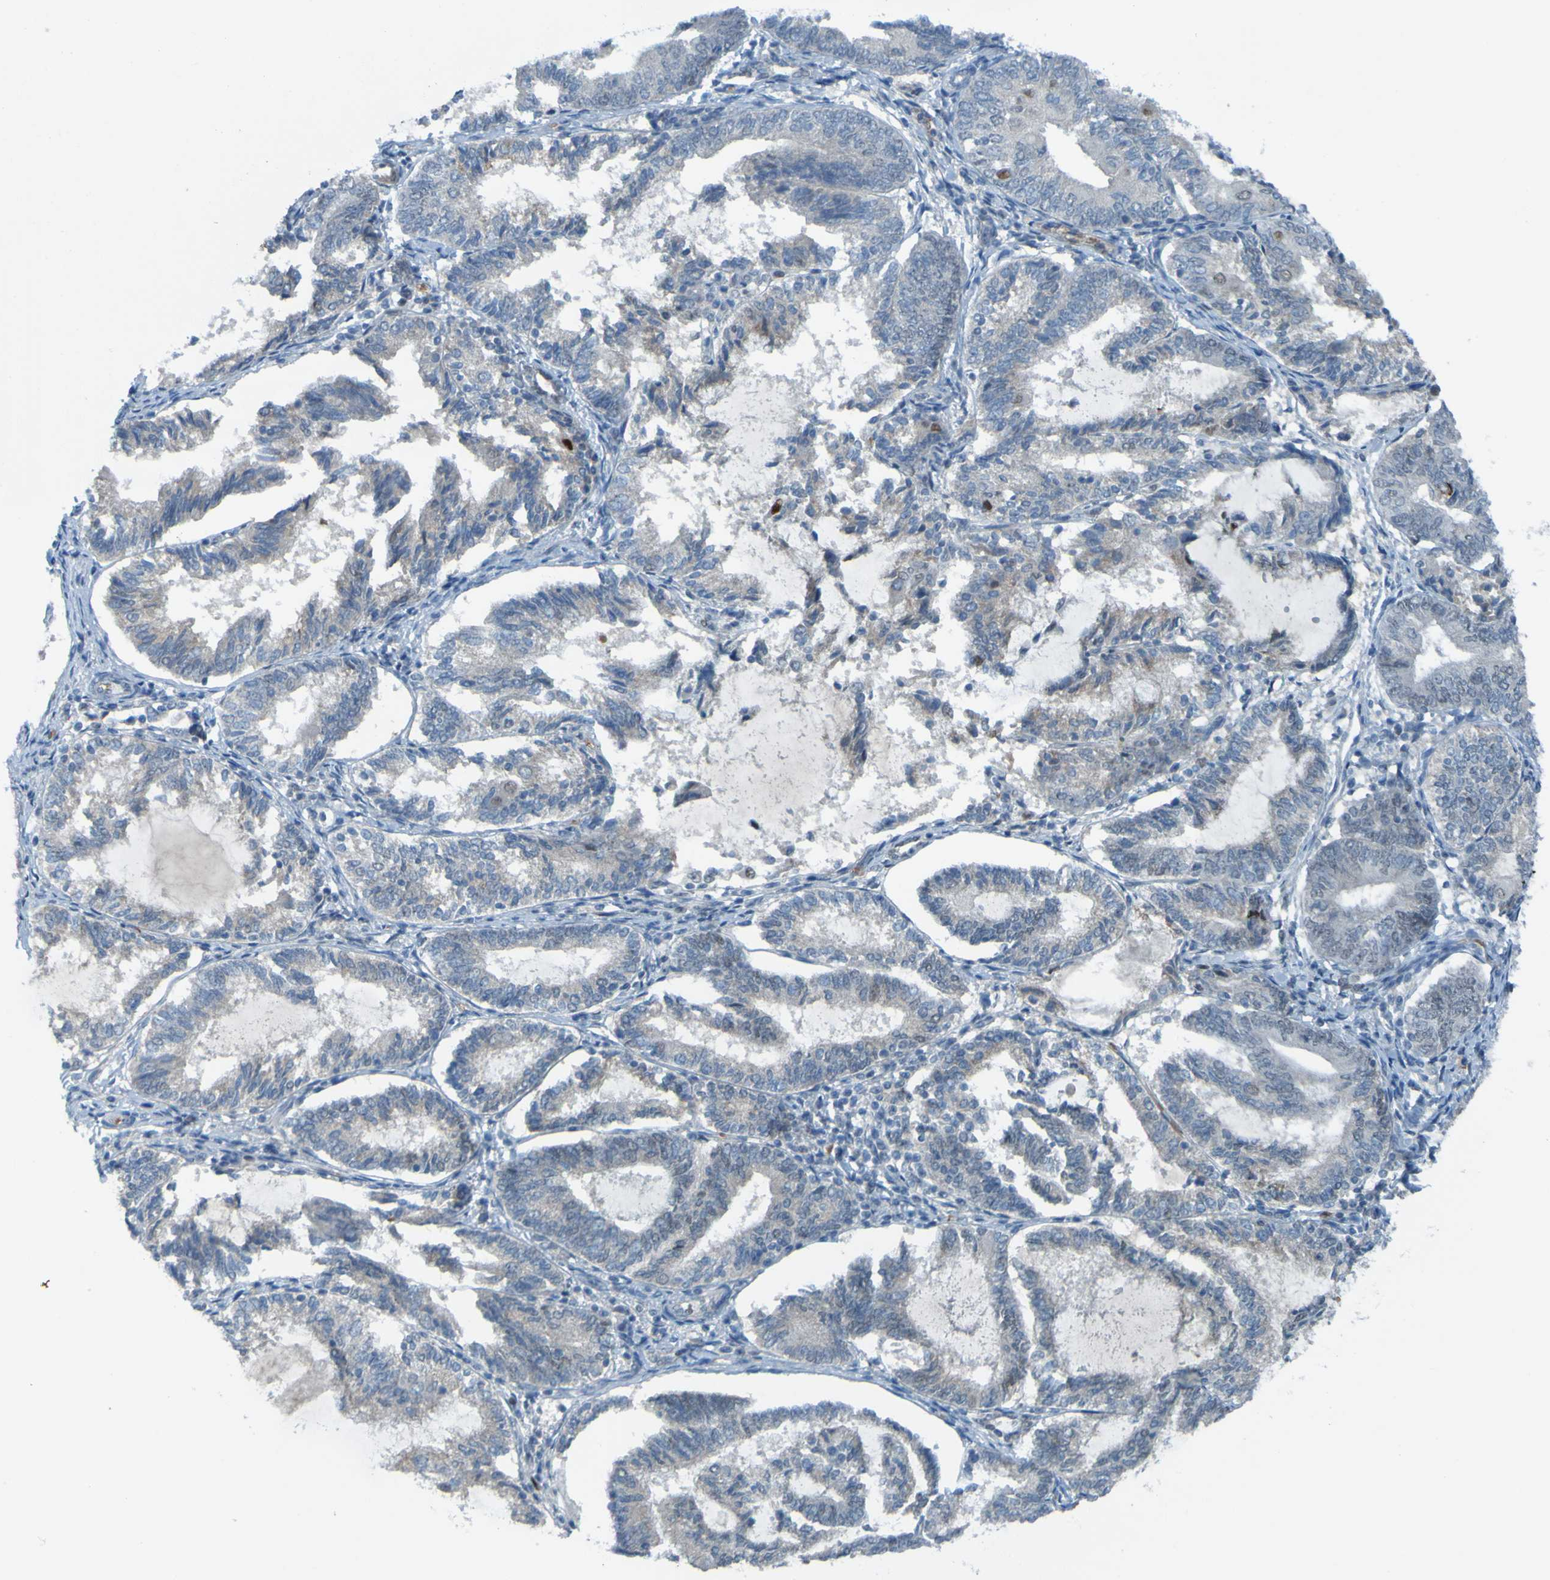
{"staining": {"intensity": "negative", "quantity": "none", "location": "none"}, "tissue": "endometrial cancer", "cell_type": "Tumor cells", "image_type": "cancer", "snomed": [{"axis": "morphology", "description": "Adenocarcinoma, NOS"}, {"axis": "topography", "description": "Endometrium"}], "caption": "Photomicrograph shows no significant protein expression in tumor cells of endometrial adenocarcinoma.", "gene": "USP36", "patient": {"sex": "female", "age": 81}}